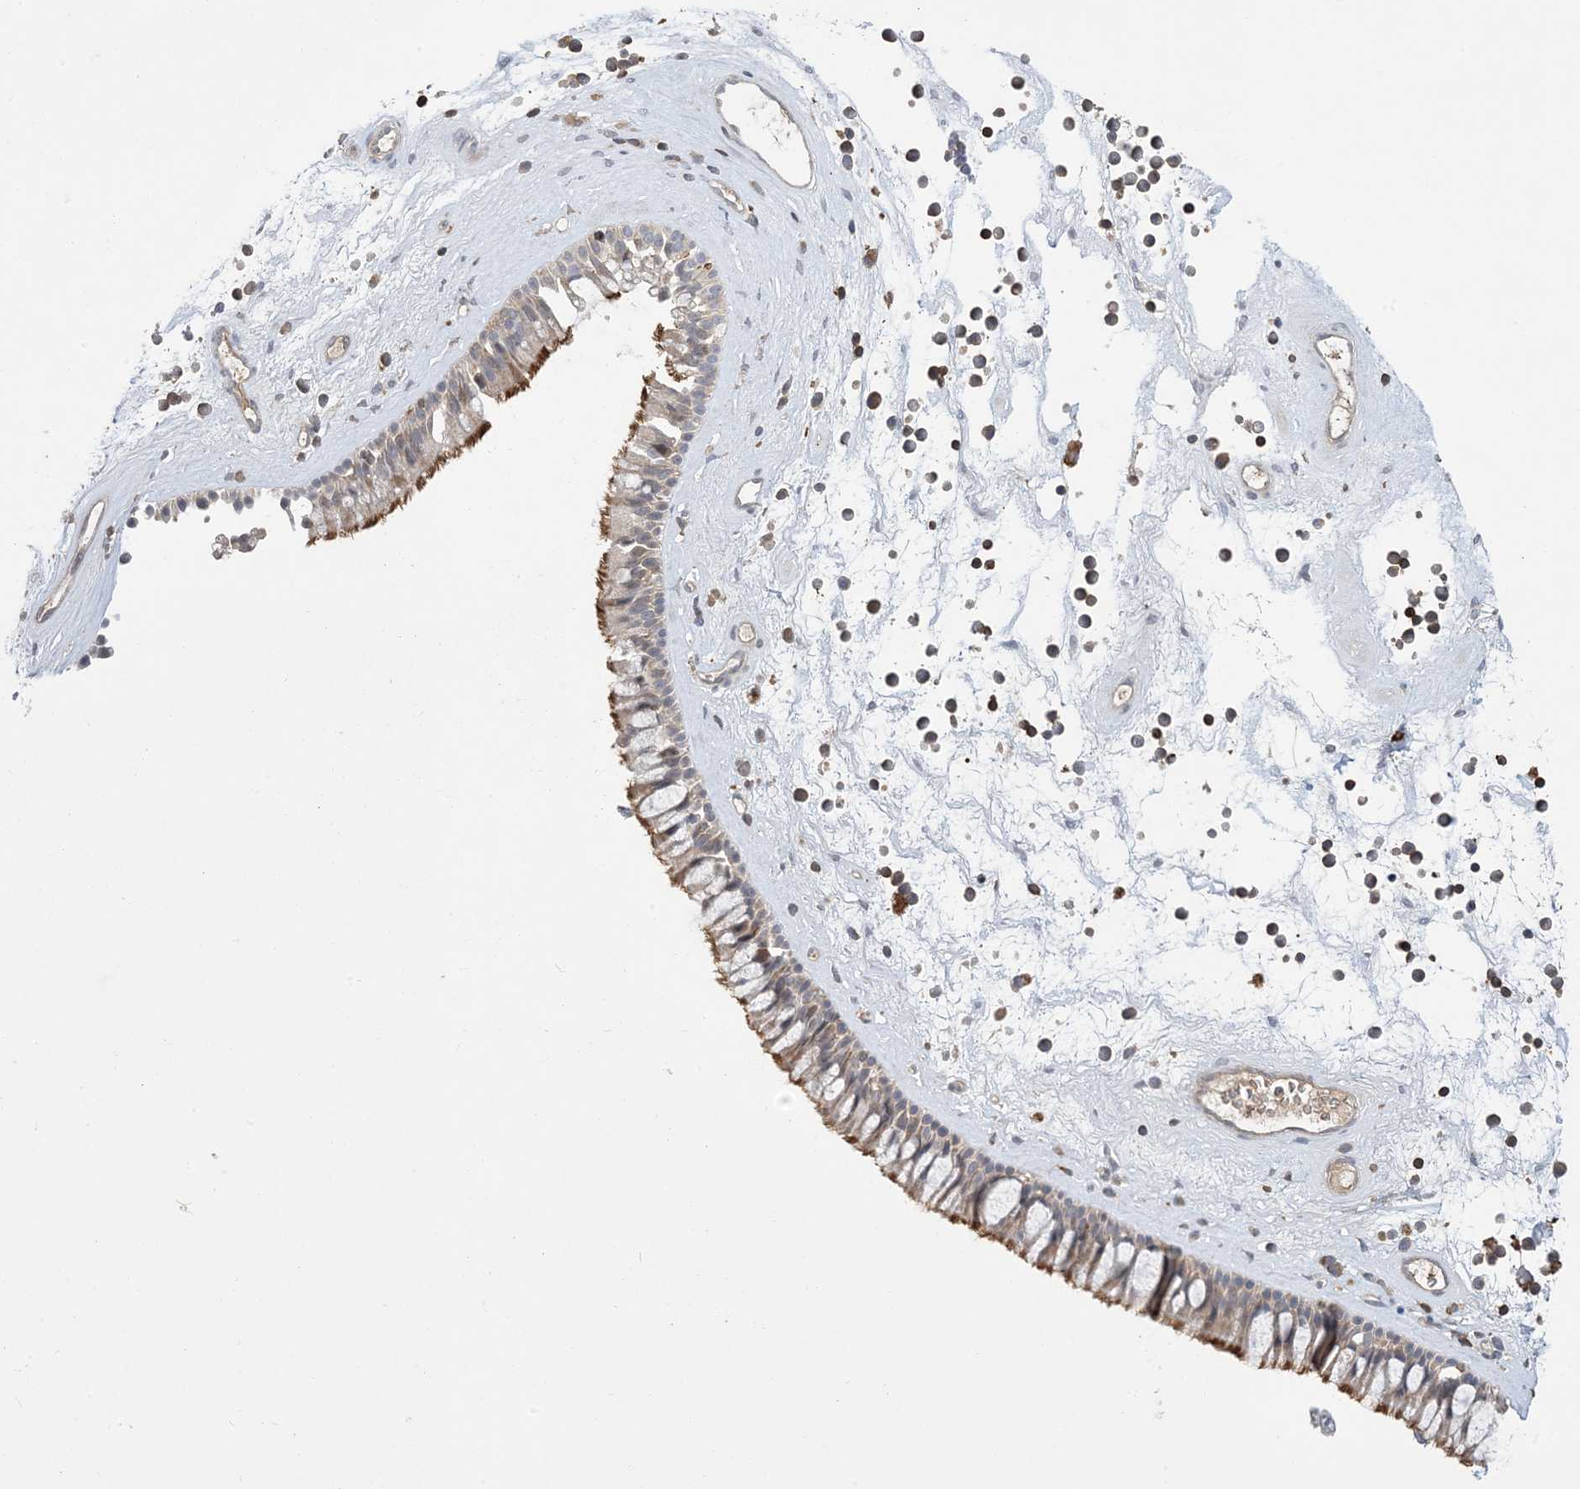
{"staining": {"intensity": "moderate", "quantity": "25%-75%", "location": "cytoplasmic/membranous"}, "tissue": "nasopharynx", "cell_type": "Respiratory epithelial cells", "image_type": "normal", "snomed": [{"axis": "morphology", "description": "Normal tissue, NOS"}, {"axis": "topography", "description": "Nasopharynx"}], "caption": "A medium amount of moderate cytoplasmic/membranous expression is seen in about 25%-75% of respiratory epithelial cells in normal nasopharynx.", "gene": "AK9", "patient": {"sex": "male", "age": 64}}